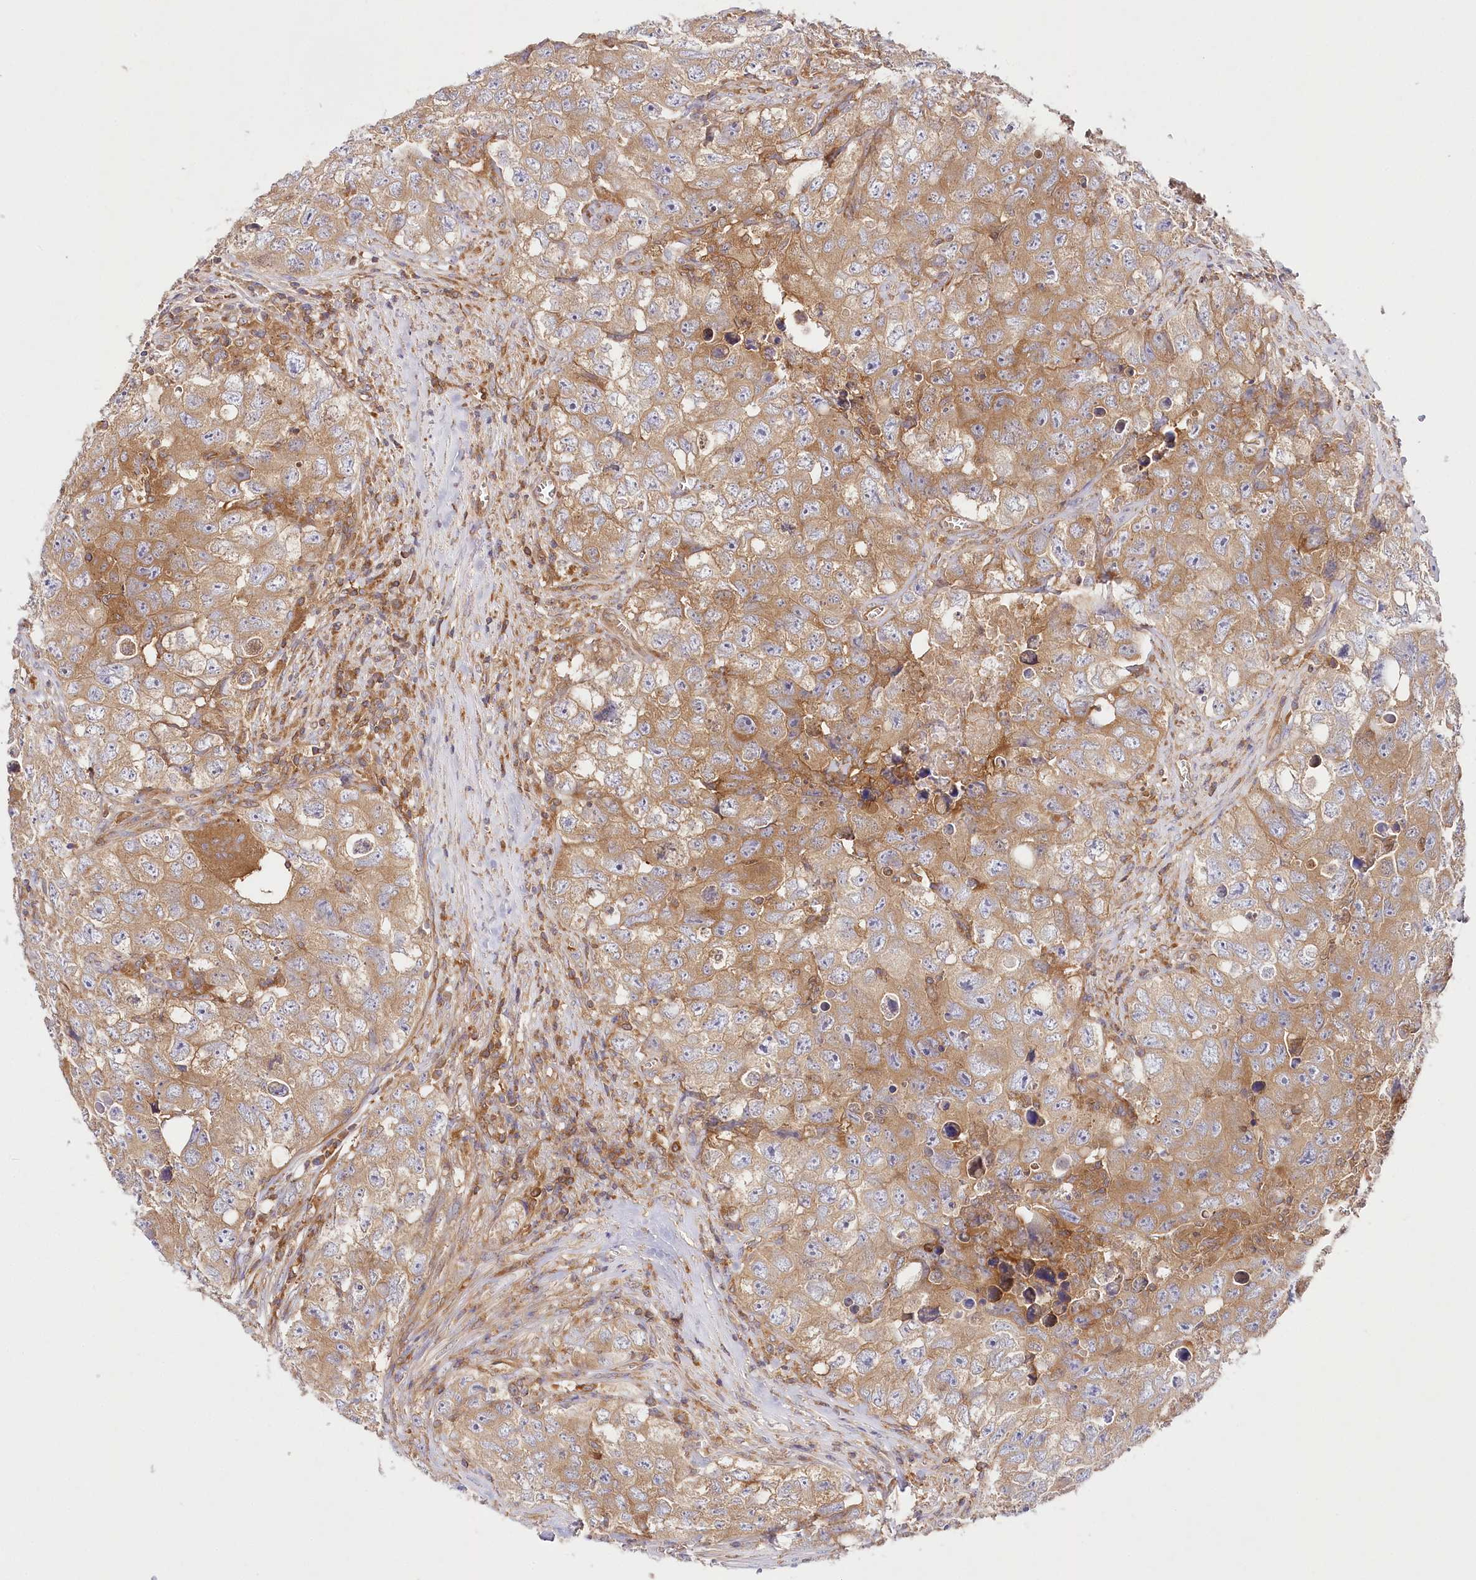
{"staining": {"intensity": "moderate", "quantity": ">75%", "location": "cytoplasmic/membranous"}, "tissue": "testis cancer", "cell_type": "Tumor cells", "image_type": "cancer", "snomed": [{"axis": "morphology", "description": "Seminoma, NOS"}, {"axis": "morphology", "description": "Carcinoma, Embryonal, NOS"}, {"axis": "topography", "description": "Testis"}], "caption": "Testis cancer (seminoma) stained with DAB immunohistochemistry (IHC) displays medium levels of moderate cytoplasmic/membranous expression in about >75% of tumor cells.", "gene": "ABRAXAS2", "patient": {"sex": "male", "age": 43}}